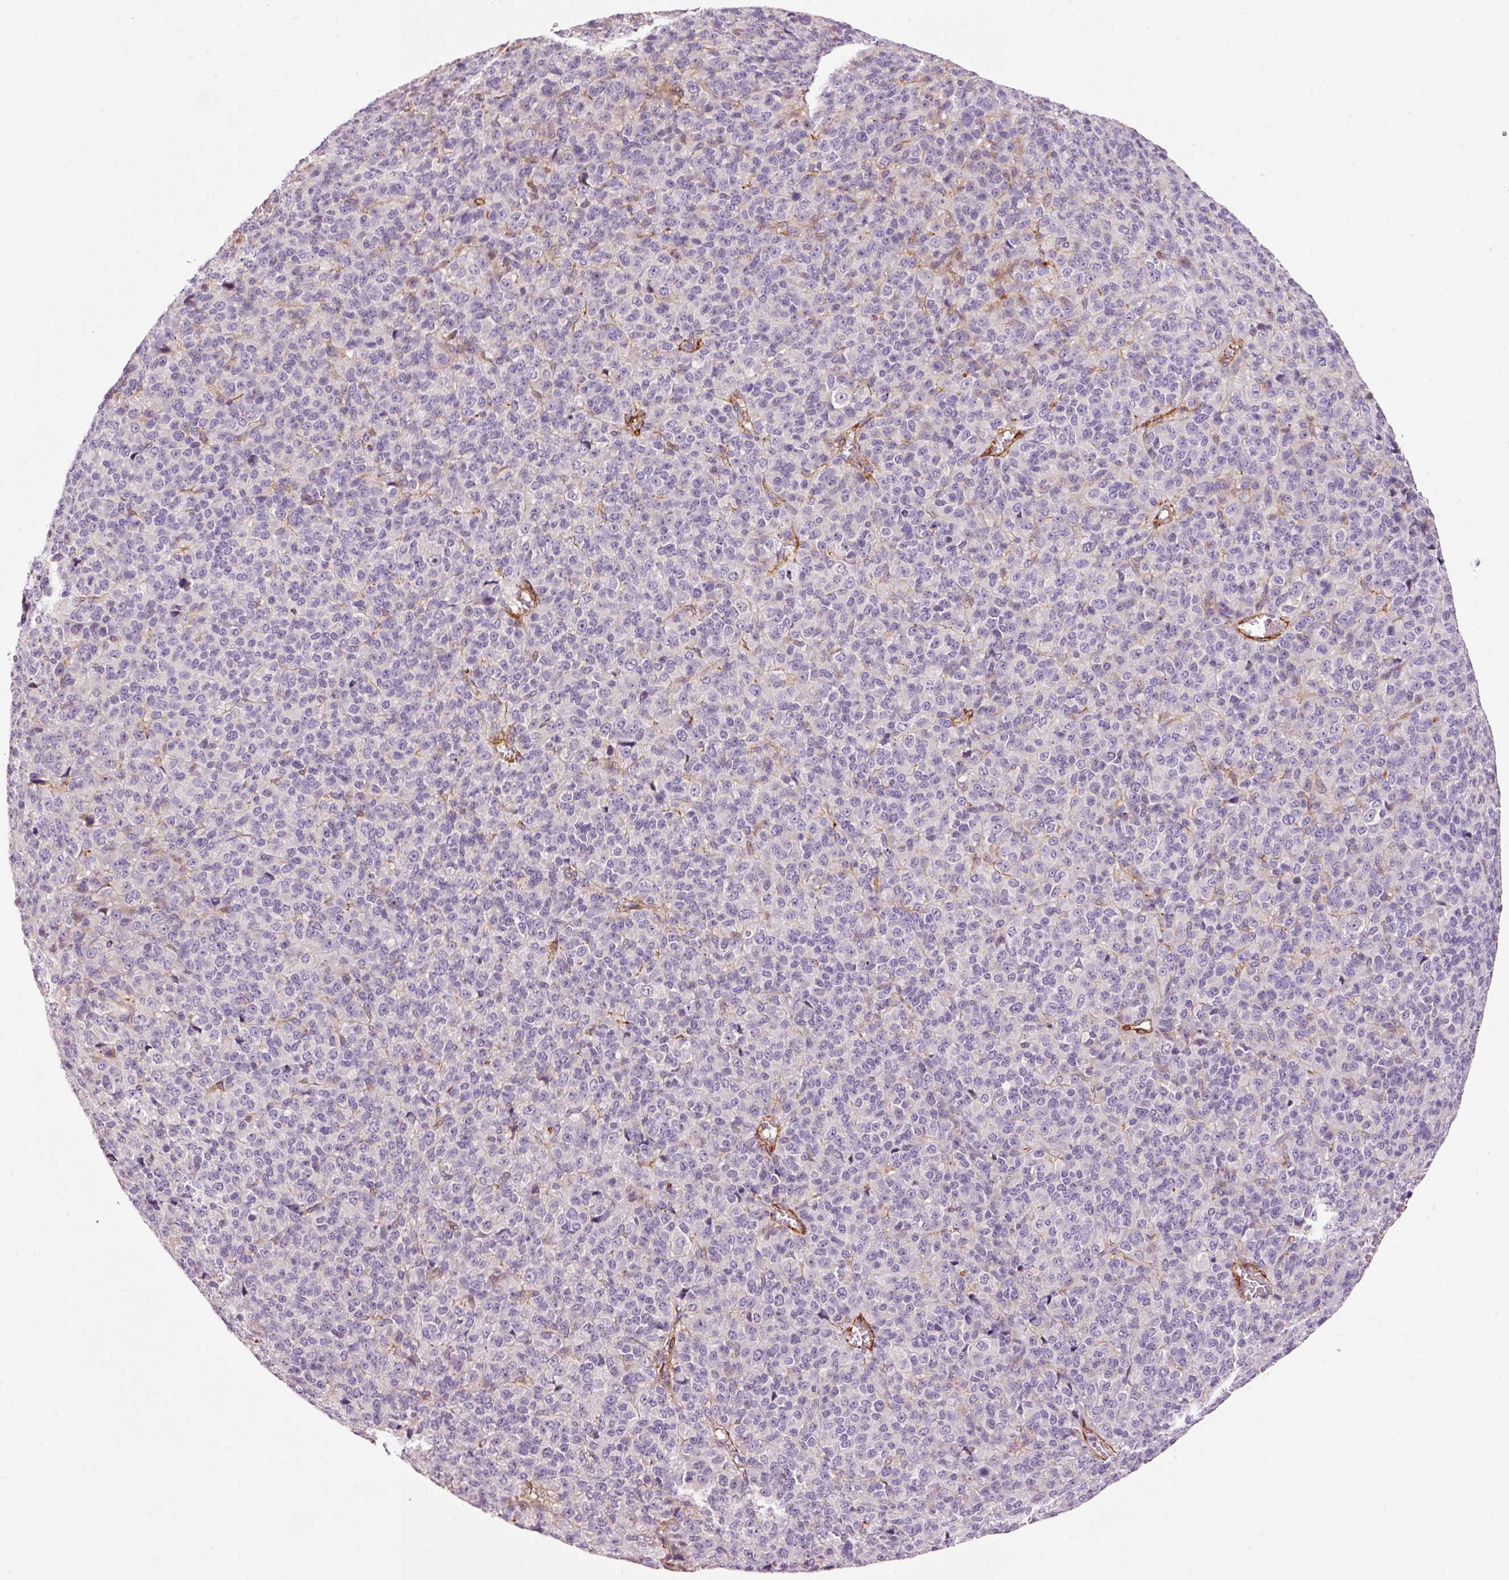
{"staining": {"intensity": "negative", "quantity": "none", "location": "none"}, "tissue": "melanoma", "cell_type": "Tumor cells", "image_type": "cancer", "snomed": [{"axis": "morphology", "description": "Malignant melanoma, Metastatic site"}, {"axis": "topography", "description": "Brain"}], "caption": "This is an immunohistochemistry histopathology image of human melanoma. There is no positivity in tumor cells.", "gene": "ANKRD20A1", "patient": {"sex": "female", "age": 56}}